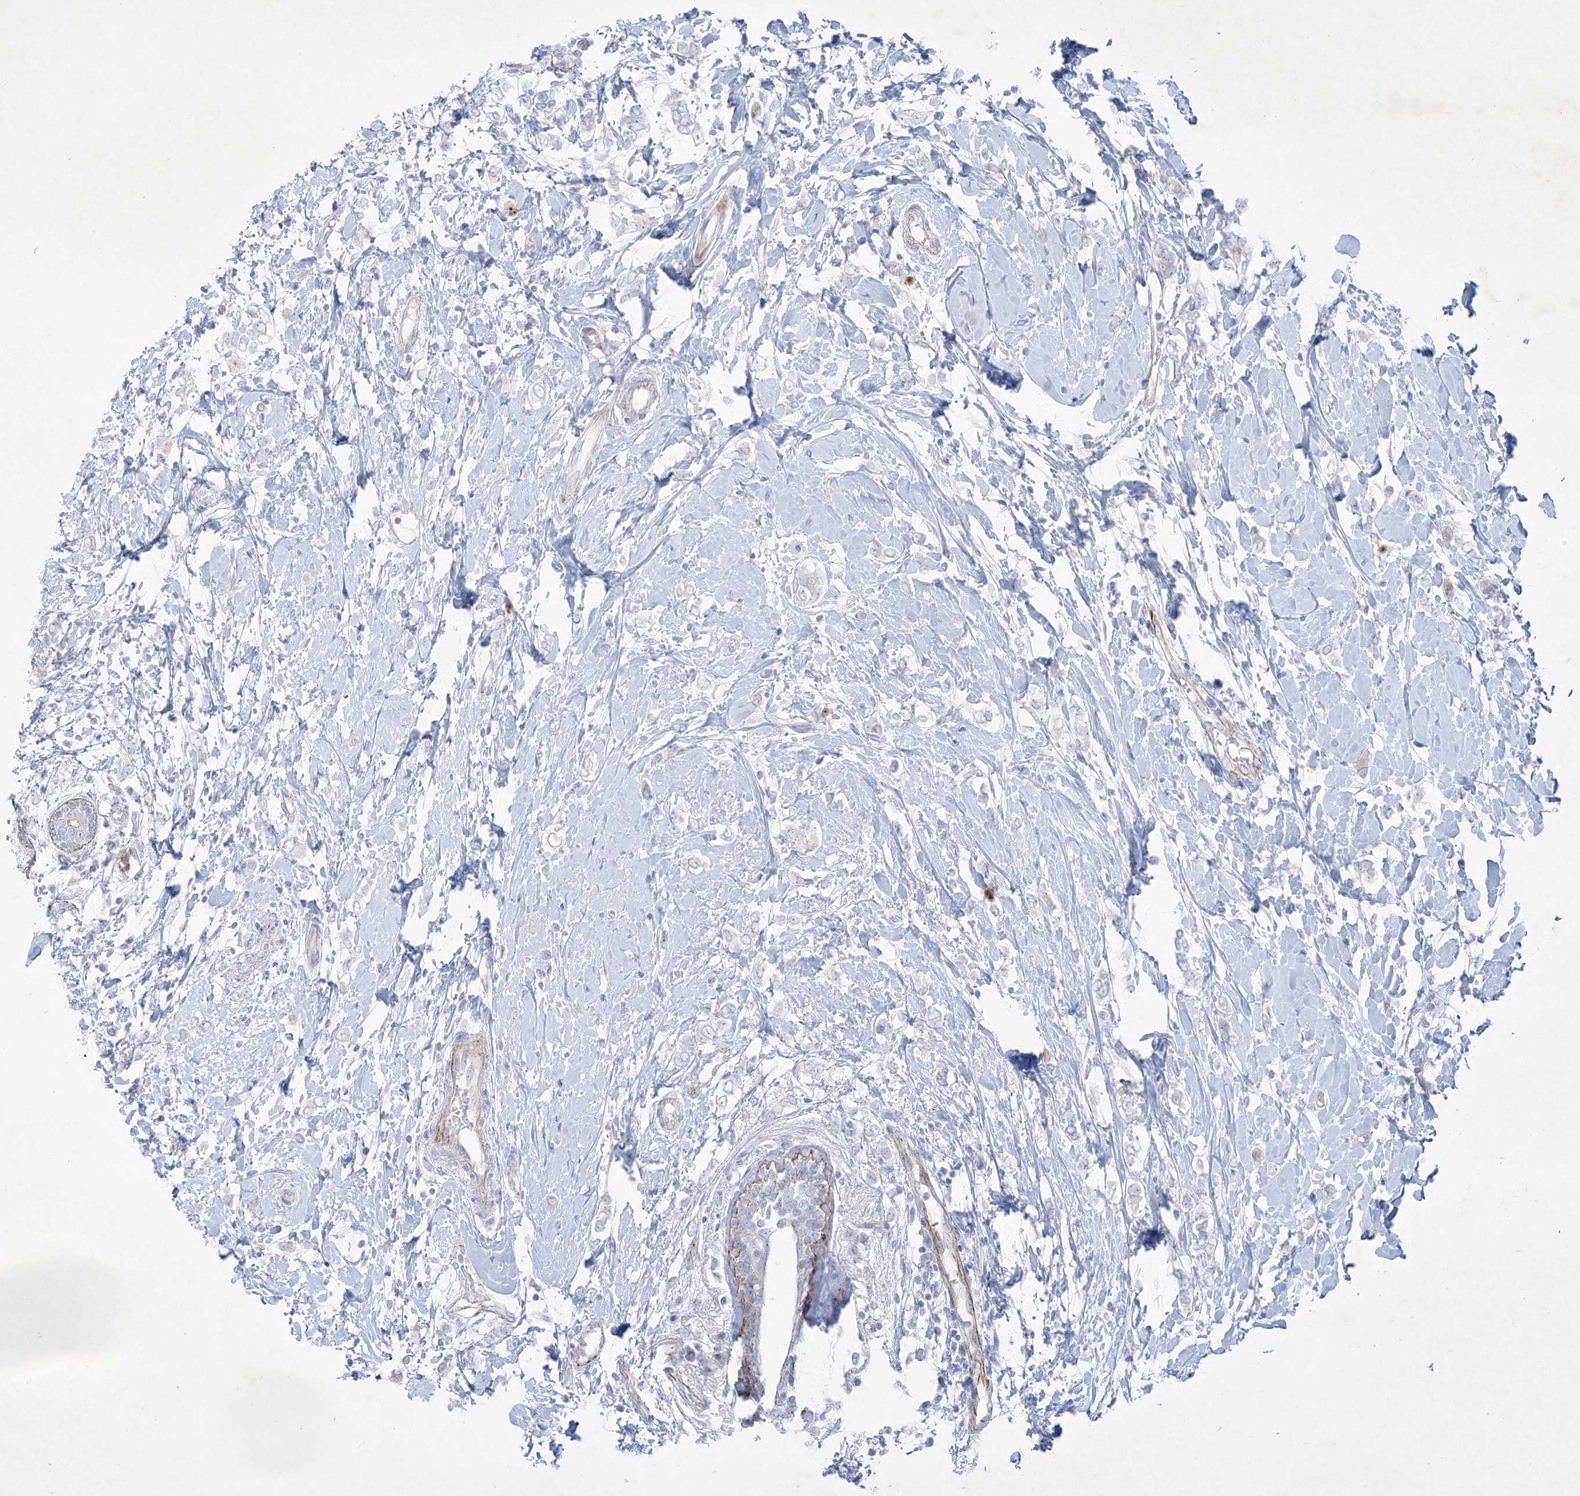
{"staining": {"intensity": "negative", "quantity": "none", "location": "none"}, "tissue": "breast cancer", "cell_type": "Tumor cells", "image_type": "cancer", "snomed": [{"axis": "morphology", "description": "Normal tissue, NOS"}, {"axis": "morphology", "description": "Lobular carcinoma"}, {"axis": "topography", "description": "Breast"}], "caption": "Immunohistochemistry of breast cancer (lobular carcinoma) exhibits no positivity in tumor cells.", "gene": "B3GNT7", "patient": {"sex": "female", "age": 47}}